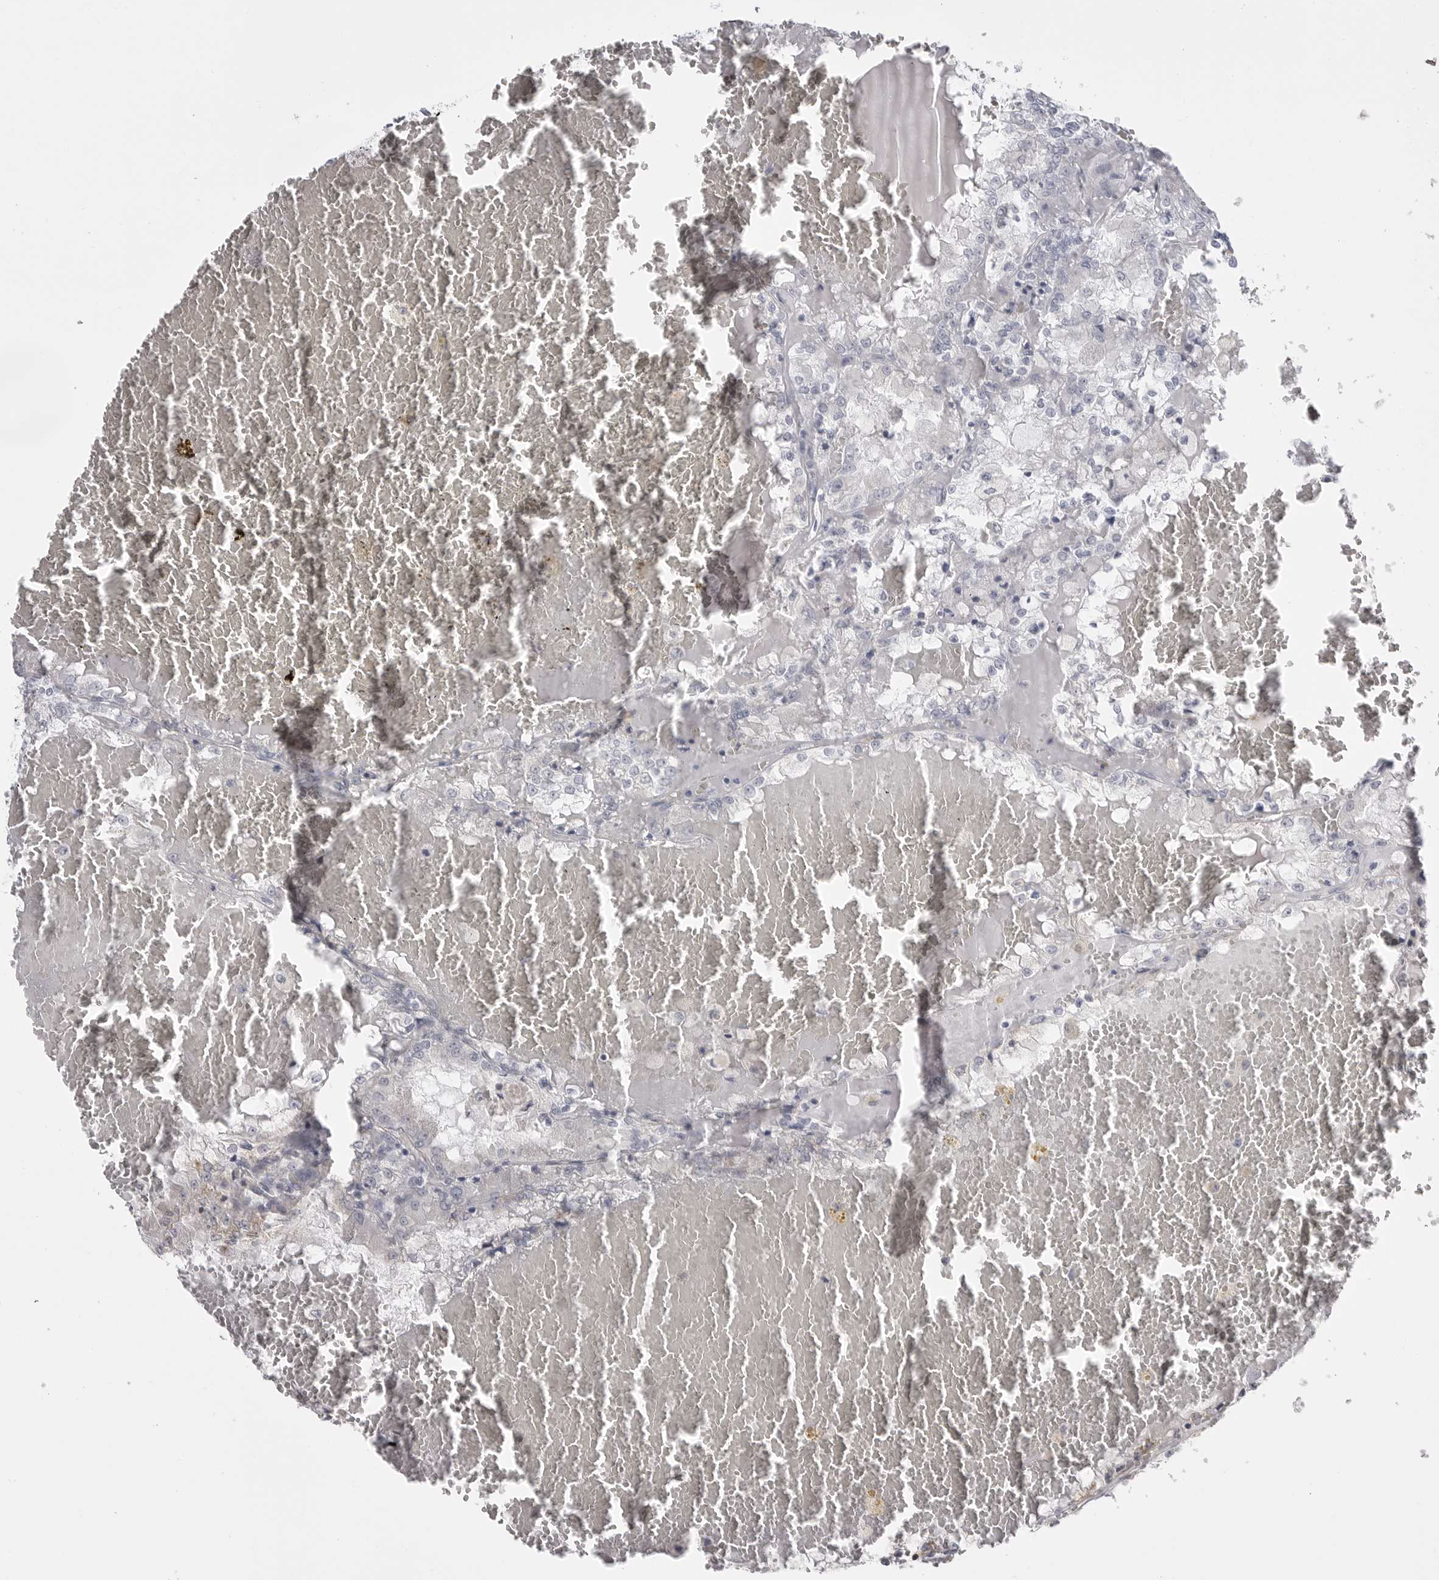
{"staining": {"intensity": "negative", "quantity": "none", "location": "none"}, "tissue": "renal cancer", "cell_type": "Tumor cells", "image_type": "cancer", "snomed": [{"axis": "morphology", "description": "Adenocarcinoma, NOS"}, {"axis": "topography", "description": "Kidney"}], "caption": "Immunohistochemical staining of adenocarcinoma (renal) displays no significant positivity in tumor cells.", "gene": "TUFM", "patient": {"sex": "female", "age": 56}}